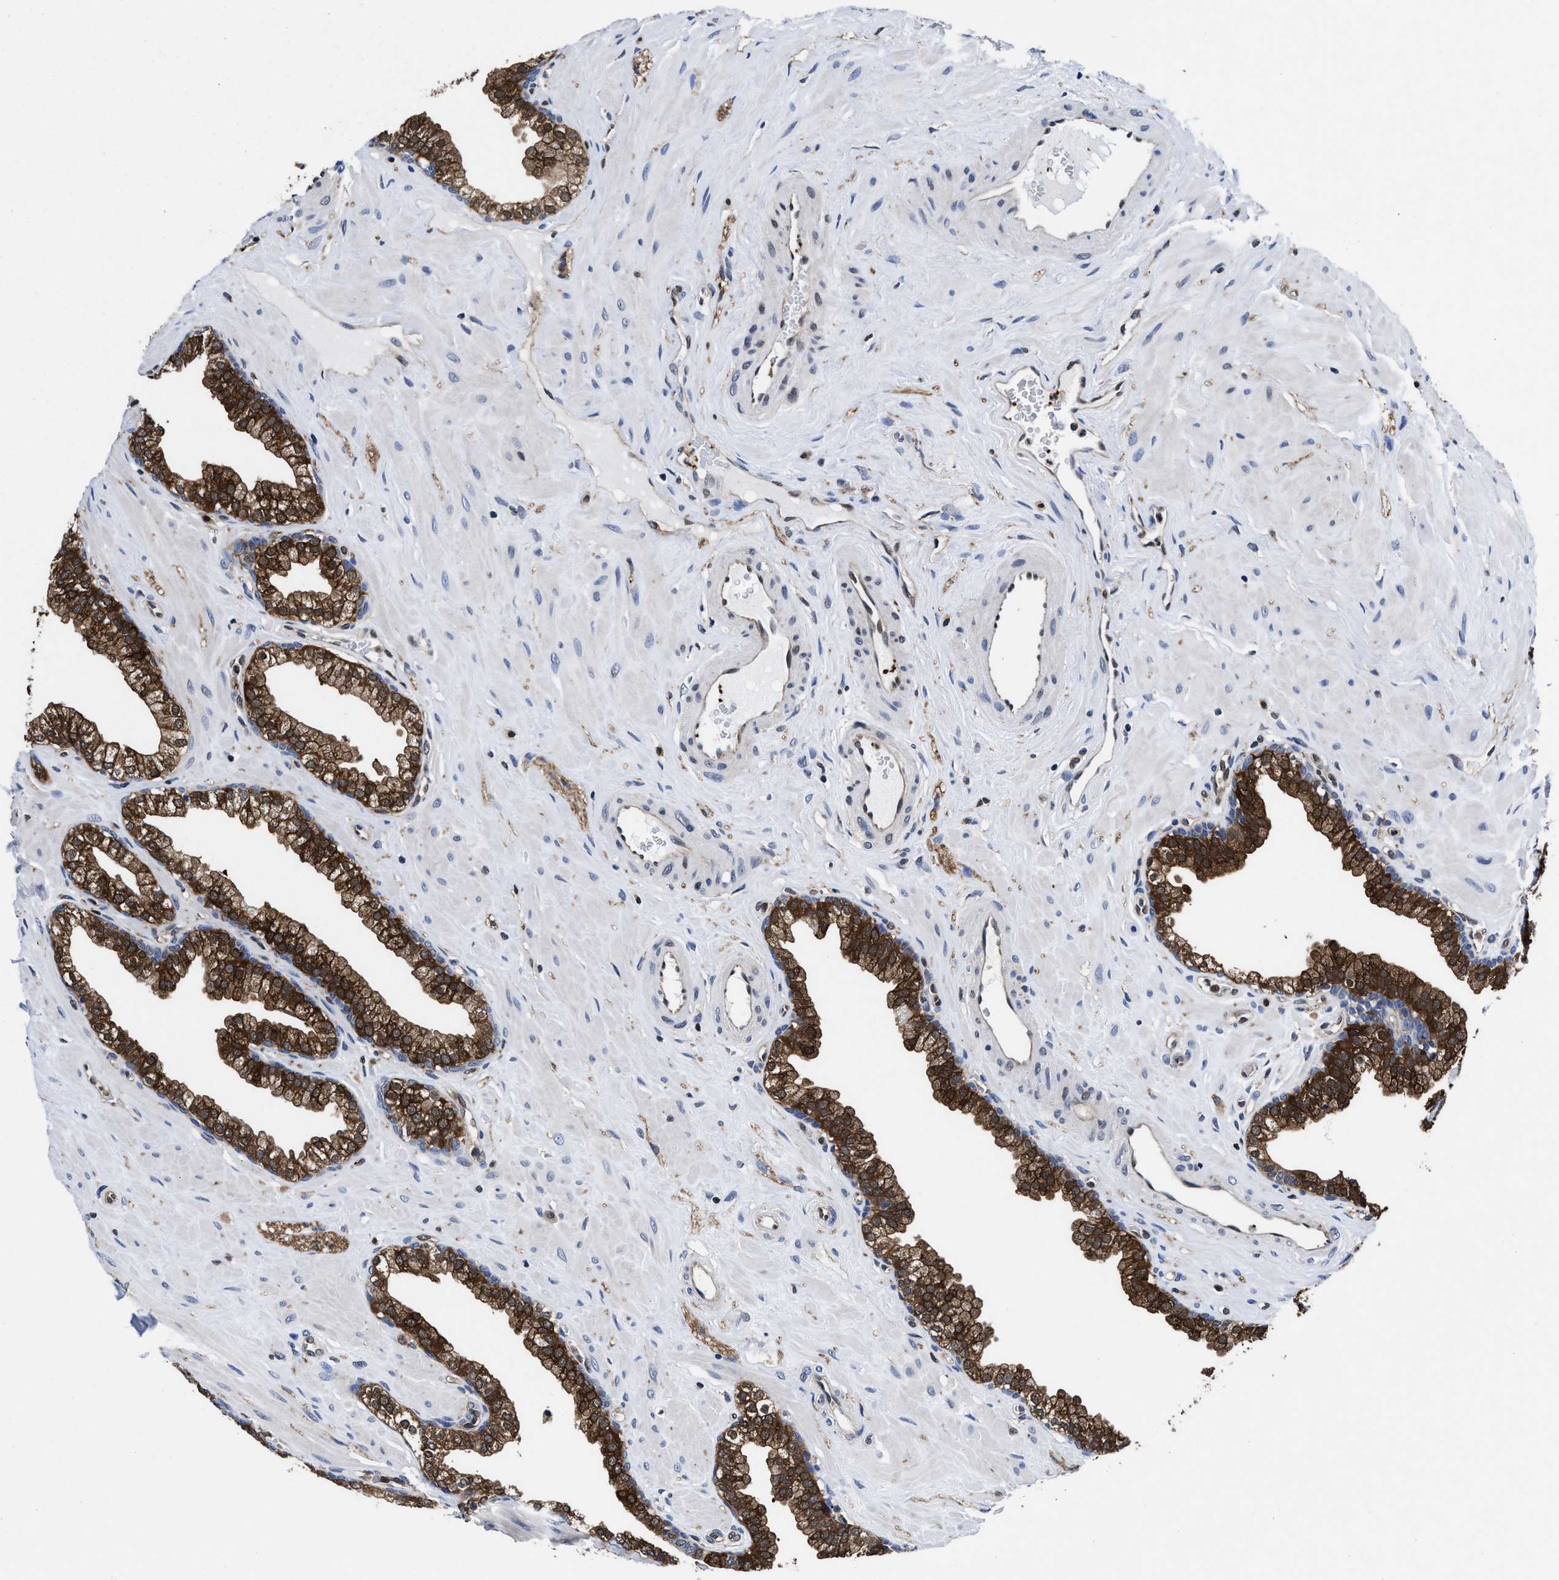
{"staining": {"intensity": "strong", "quantity": ">75%", "location": "cytoplasmic/membranous"}, "tissue": "prostate", "cell_type": "Glandular cells", "image_type": "normal", "snomed": [{"axis": "morphology", "description": "Normal tissue, NOS"}, {"axis": "morphology", "description": "Urothelial carcinoma, Low grade"}, {"axis": "topography", "description": "Urinary bladder"}, {"axis": "topography", "description": "Prostate"}], "caption": "Prostate stained with a brown dye exhibits strong cytoplasmic/membranous positive positivity in approximately >75% of glandular cells.", "gene": "ACLY", "patient": {"sex": "male", "age": 60}}